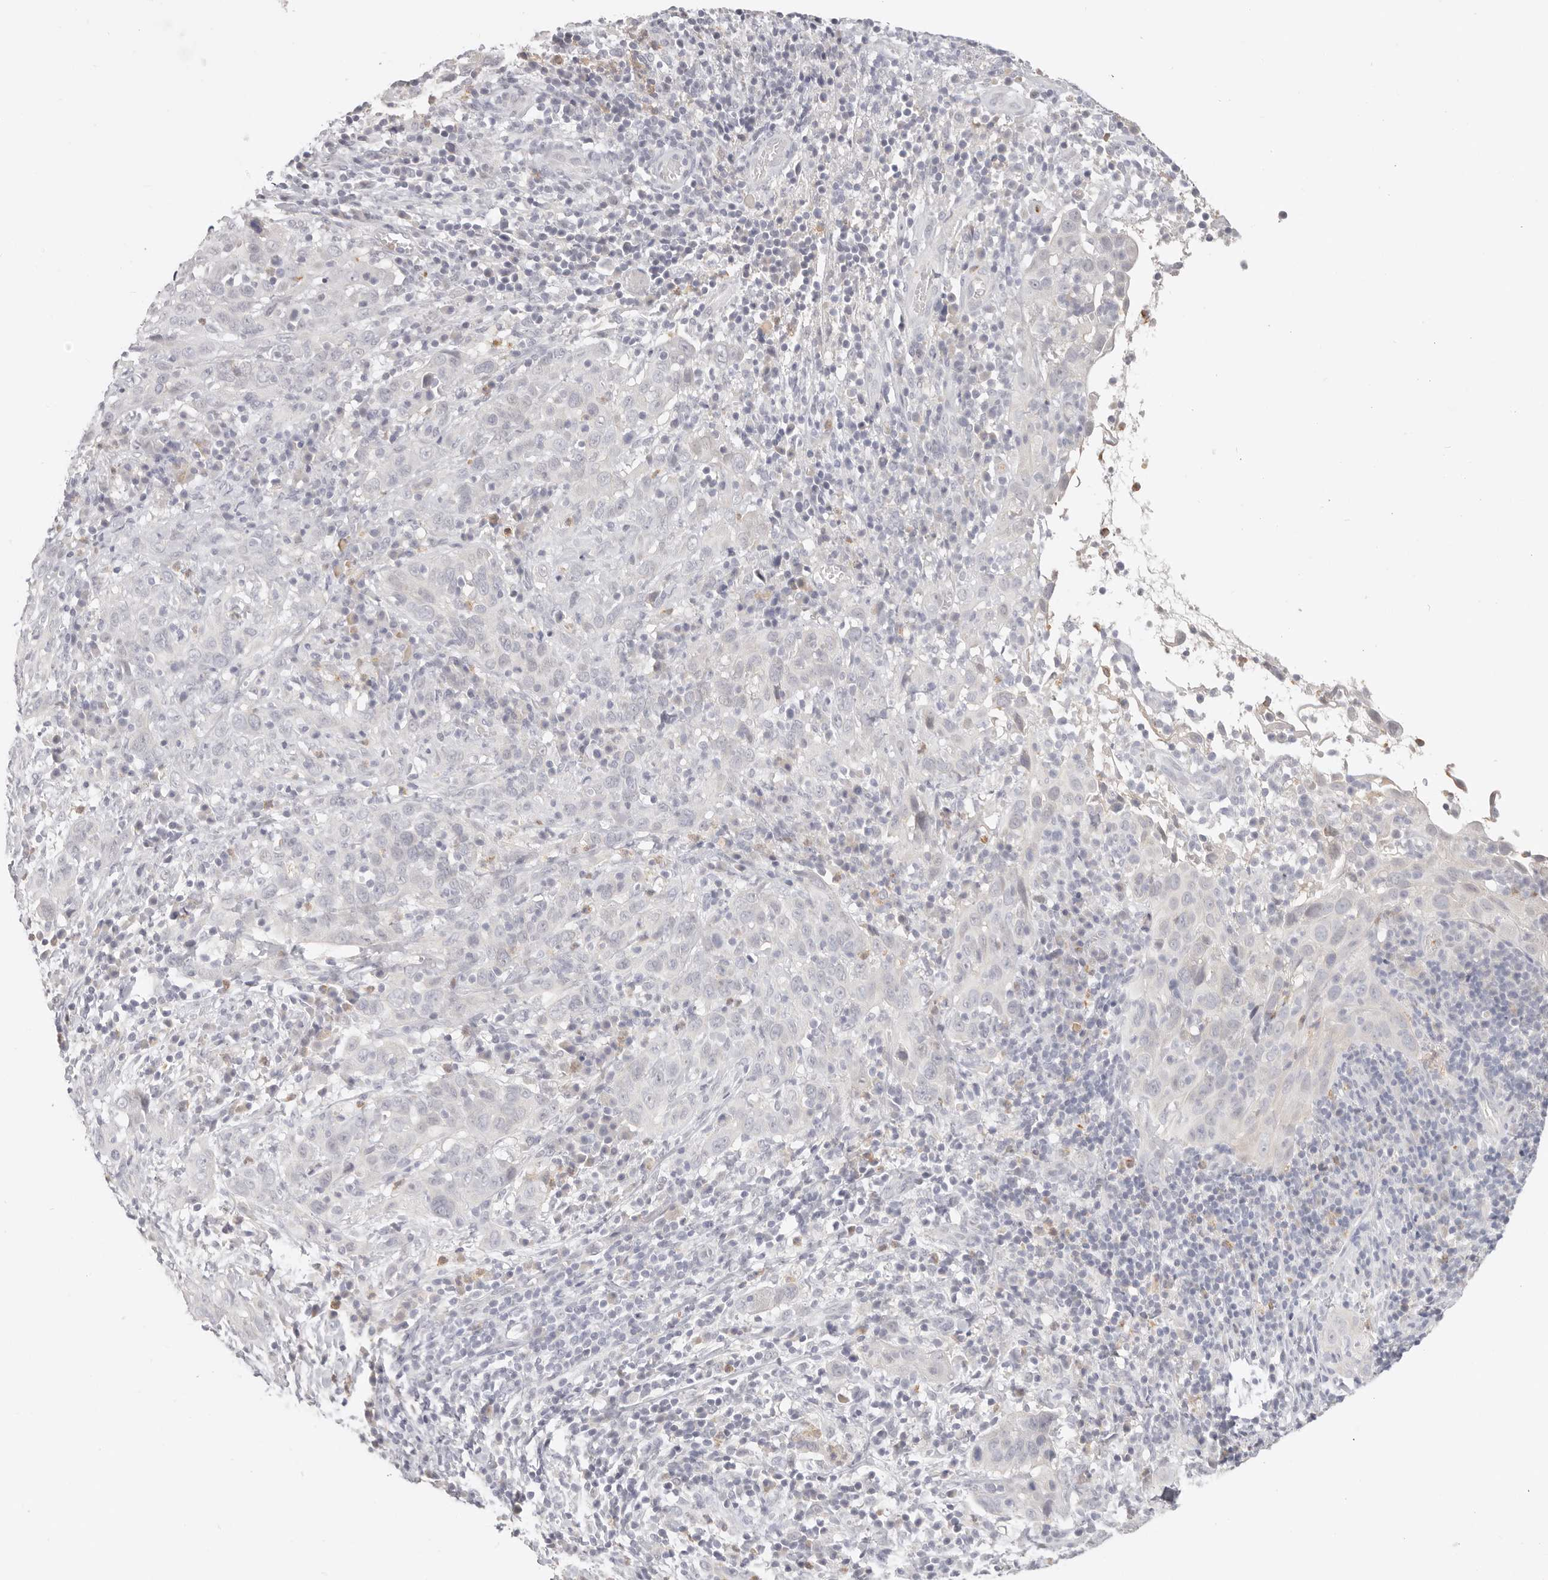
{"staining": {"intensity": "negative", "quantity": "none", "location": "none"}, "tissue": "cervical cancer", "cell_type": "Tumor cells", "image_type": "cancer", "snomed": [{"axis": "morphology", "description": "Squamous cell carcinoma, NOS"}, {"axis": "topography", "description": "Cervix"}], "caption": "A histopathology image of squamous cell carcinoma (cervical) stained for a protein displays no brown staining in tumor cells. (Brightfield microscopy of DAB immunohistochemistry at high magnification).", "gene": "ASCL1", "patient": {"sex": "female", "age": 46}}